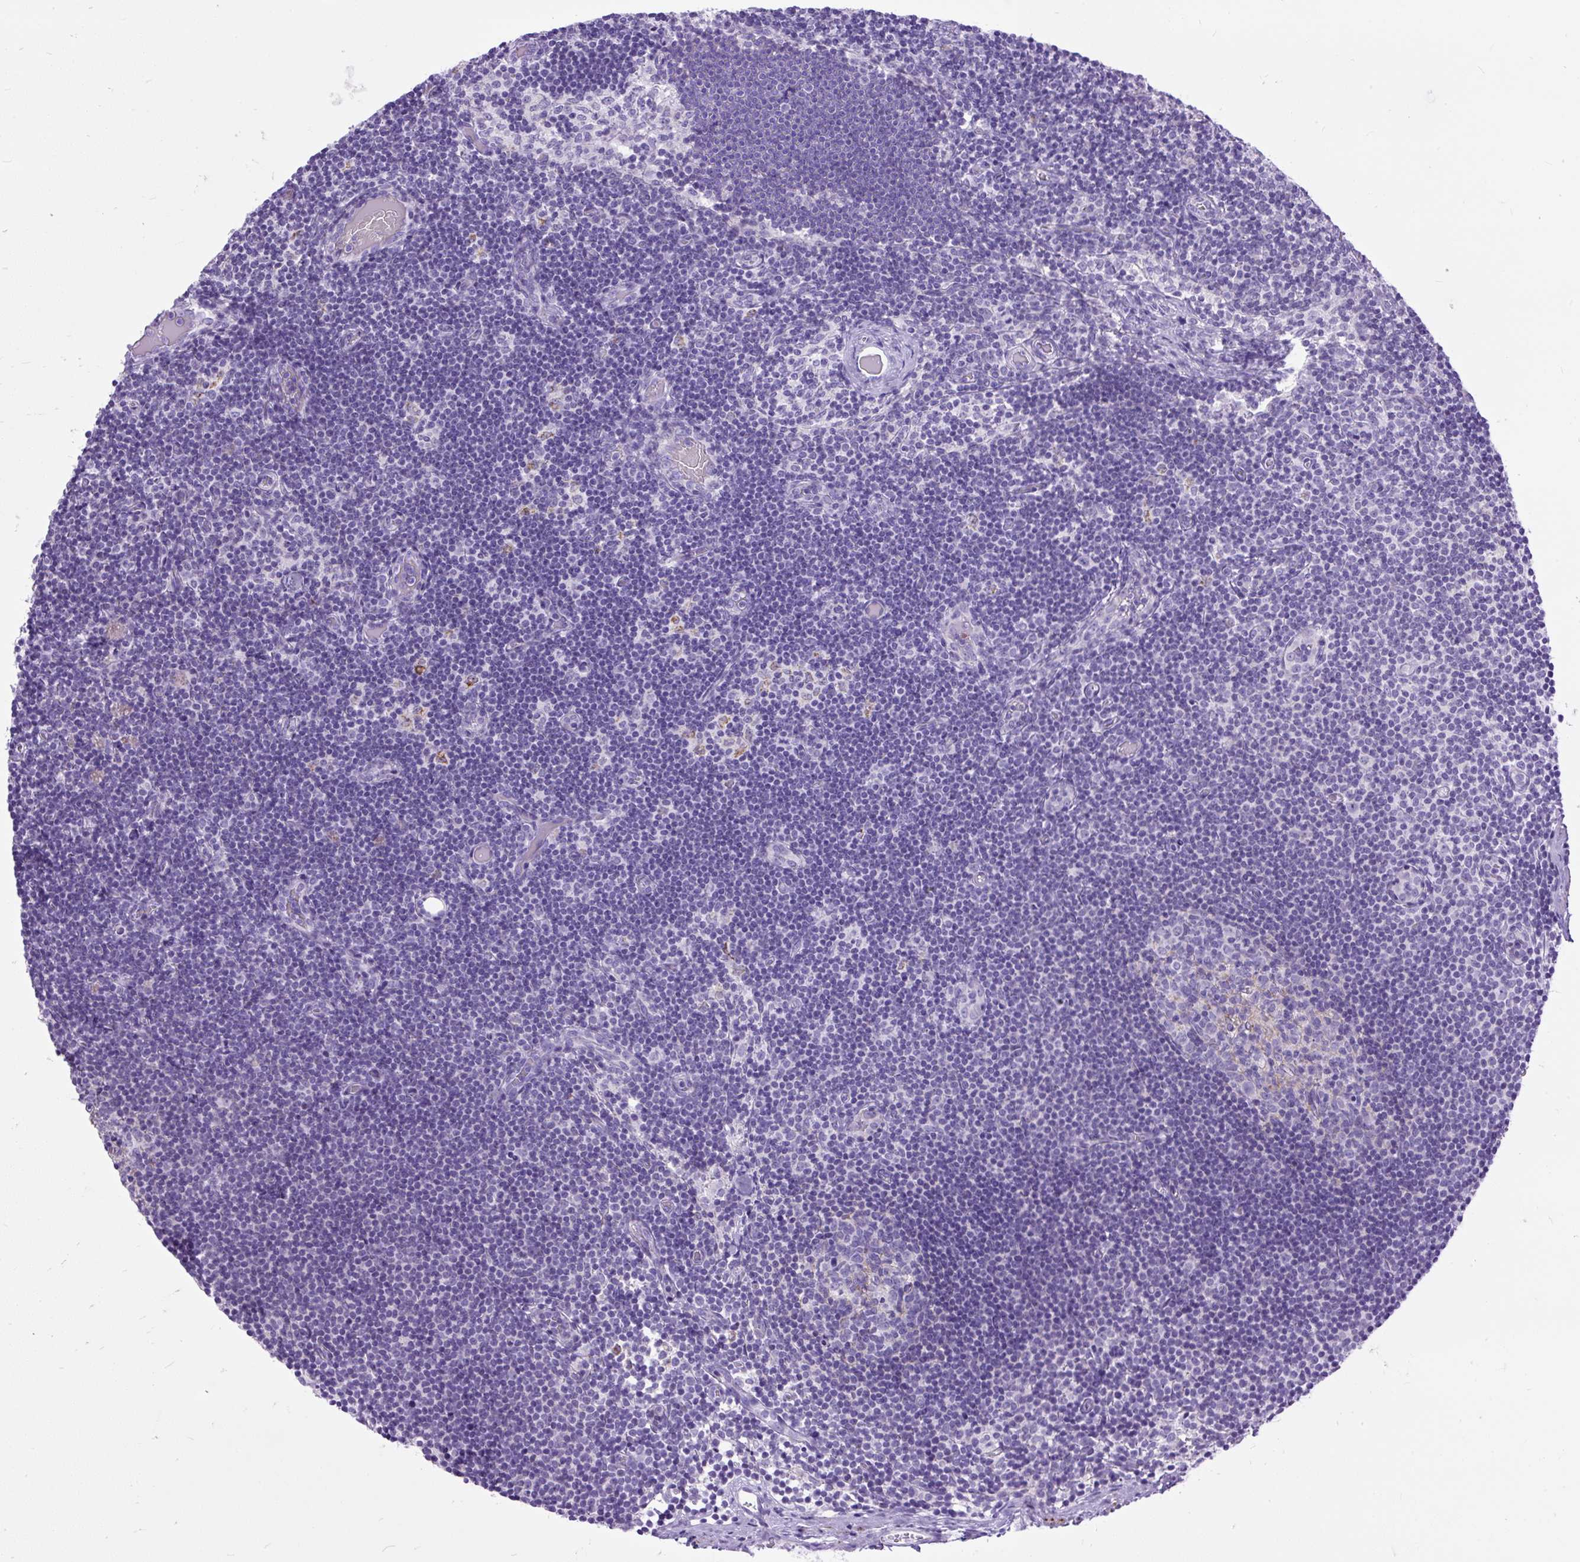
{"staining": {"intensity": "negative", "quantity": "none", "location": "none"}, "tissue": "lymph node", "cell_type": "Germinal center cells", "image_type": "normal", "snomed": [{"axis": "morphology", "description": "Normal tissue, NOS"}, {"axis": "topography", "description": "Lymph node"}], "caption": "The immunohistochemistry histopathology image has no significant positivity in germinal center cells of lymph node.", "gene": "ZNF256", "patient": {"sex": "female", "age": 31}}